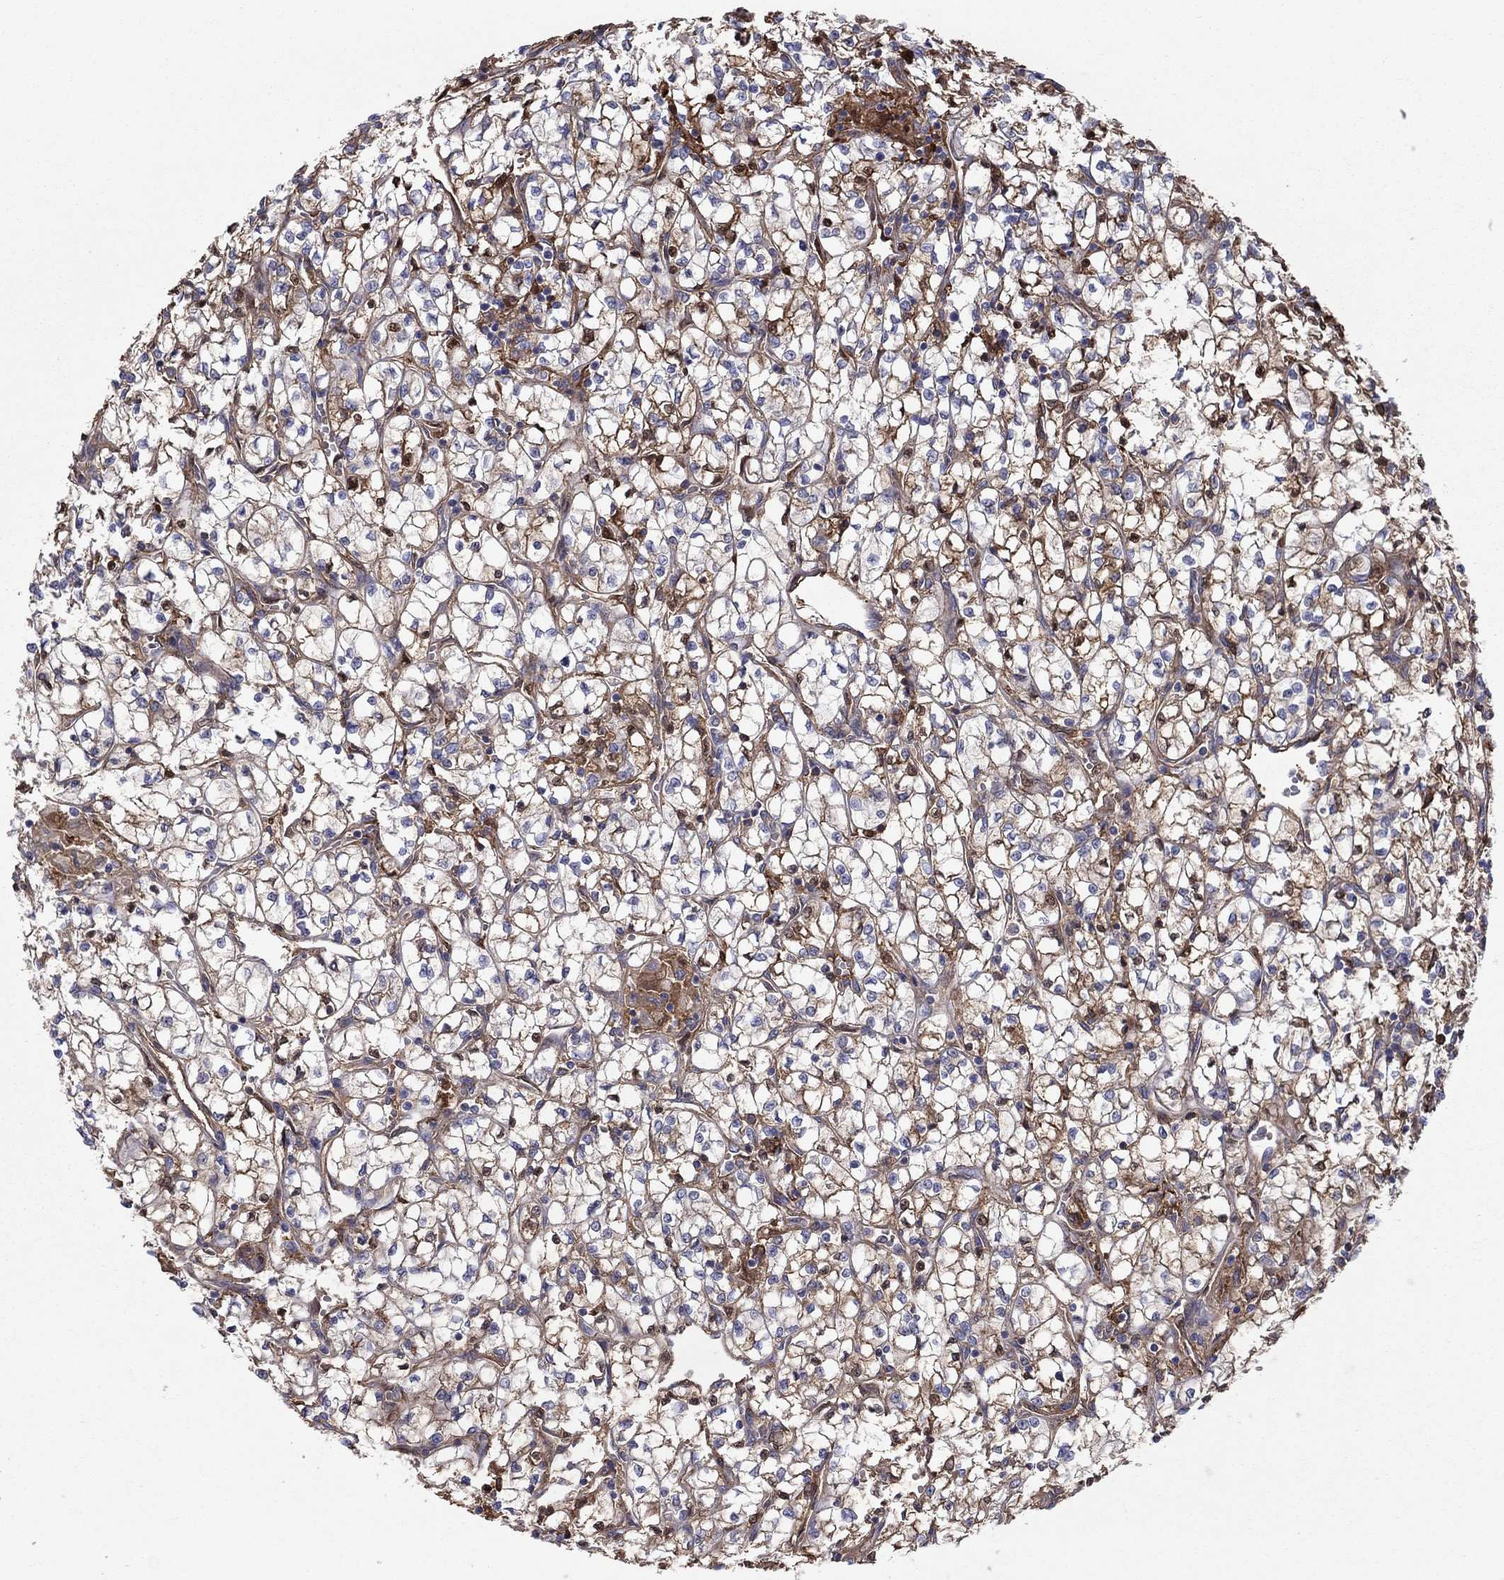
{"staining": {"intensity": "strong", "quantity": "<25%", "location": "cytoplasmic/membranous,nuclear"}, "tissue": "renal cancer", "cell_type": "Tumor cells", "image_type": "cancer", "snomed": [{"axis": "morphology", "description": "Adenocarcinoma, NOS"}, {"axis": "topography", "description": "Kidney"}], "caption": "The image shows immunohistochemical staining of renal cancer (adenocarcinoma). There is strong cytoplasmic/membranous and nuclear positivity is seen in approximately <25% of tumor cells.", "gene": "HPX", "patient": {"sex": "female", "age": 64}}